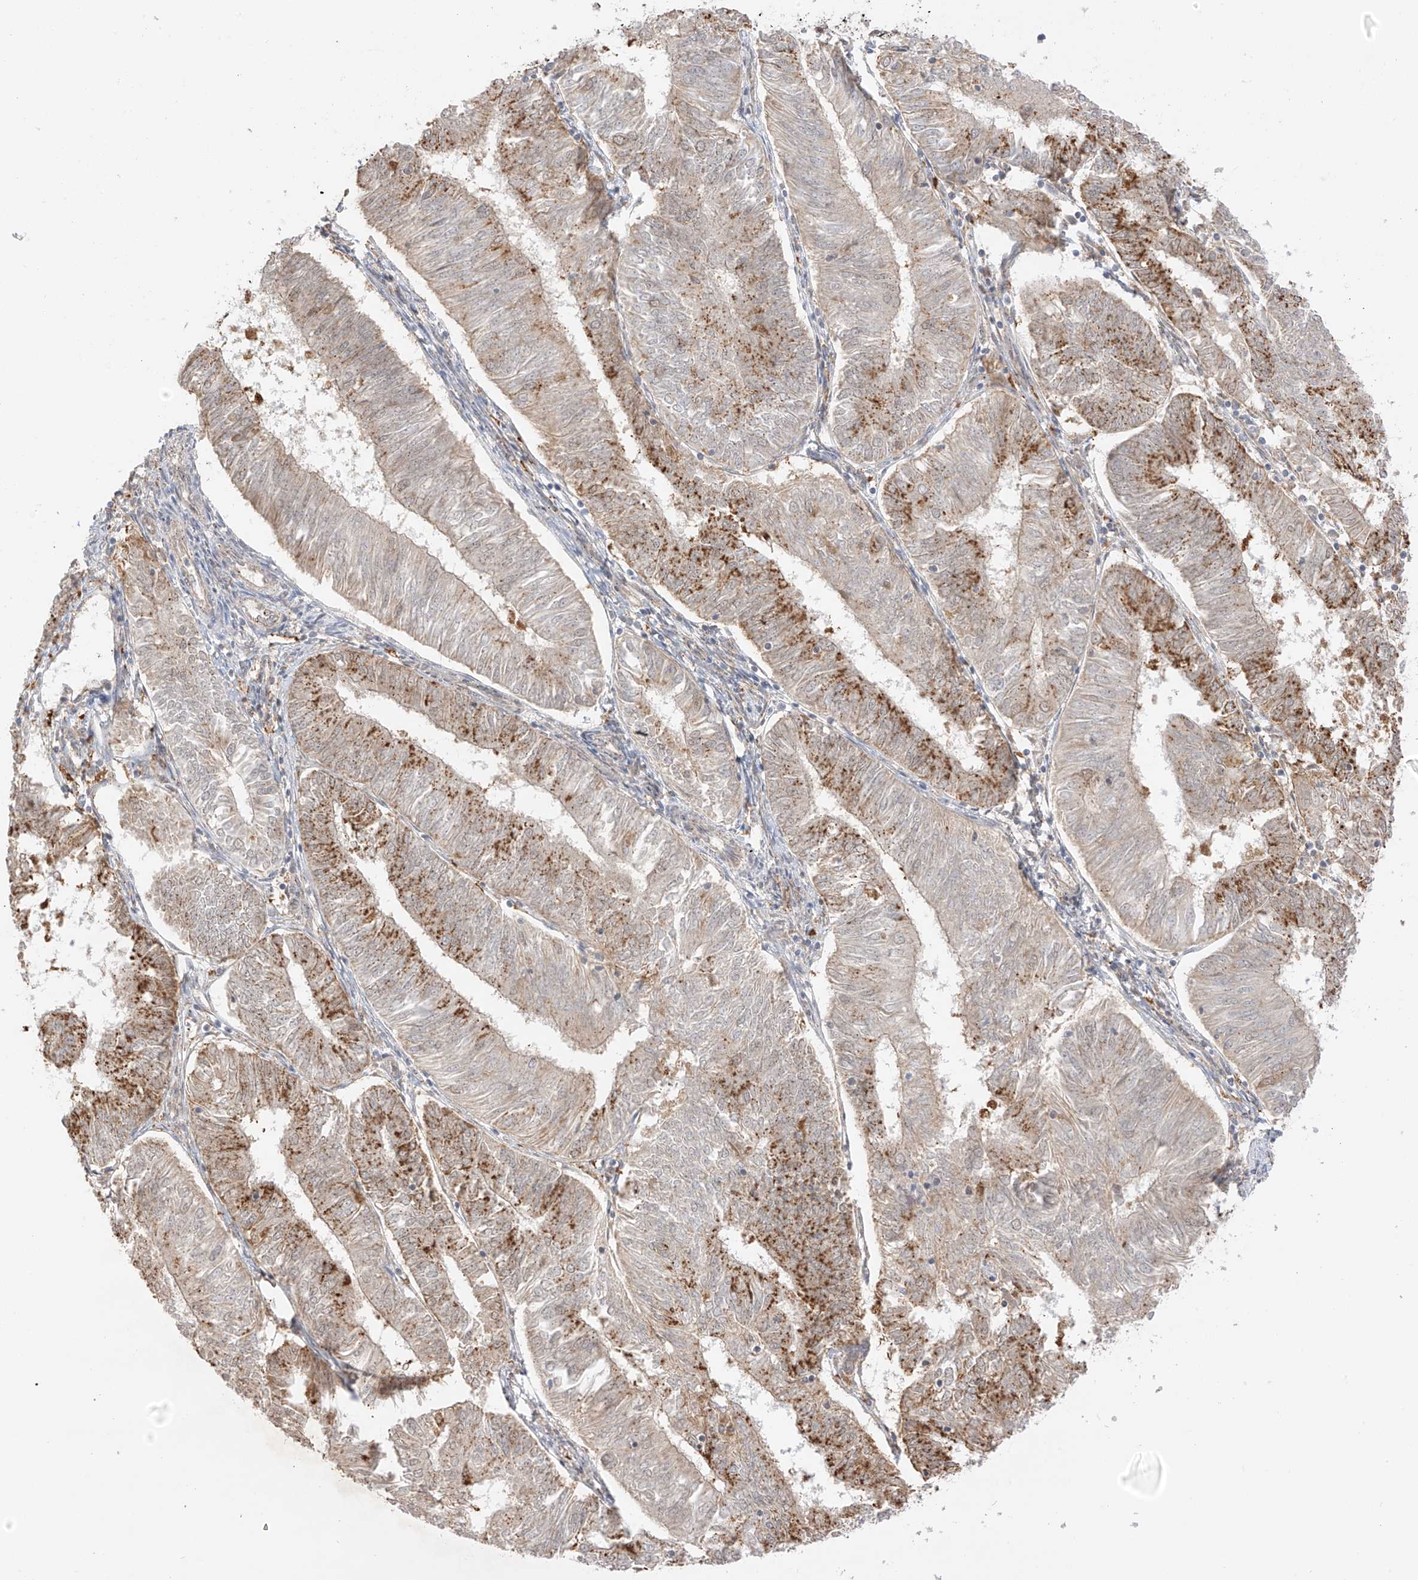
{"staining": {"intensity": "strong", "quantity": "25%-75%", "location": "cytoplasmic/membranous"}, "tissue": "endometrial cancer", "cell_type": "Tumor cells", "image_type": "cancer", "snomed": [{"axis": "morphology", "description": "Adenocarcinoma, NOS"}, {"axis": "topography", "description": "Endometrium"}], "caption": "Protein staining displays strong cytoplasmic/membranous staining in approximately 25%-75% of tumor cells in endometrial cancer (adenocarcinoma). (DAB IHC, brown staining for protein, blue staining for nuclei).", "gene": "N4BP3", "patient": {"sex": "female", "age": 58}}